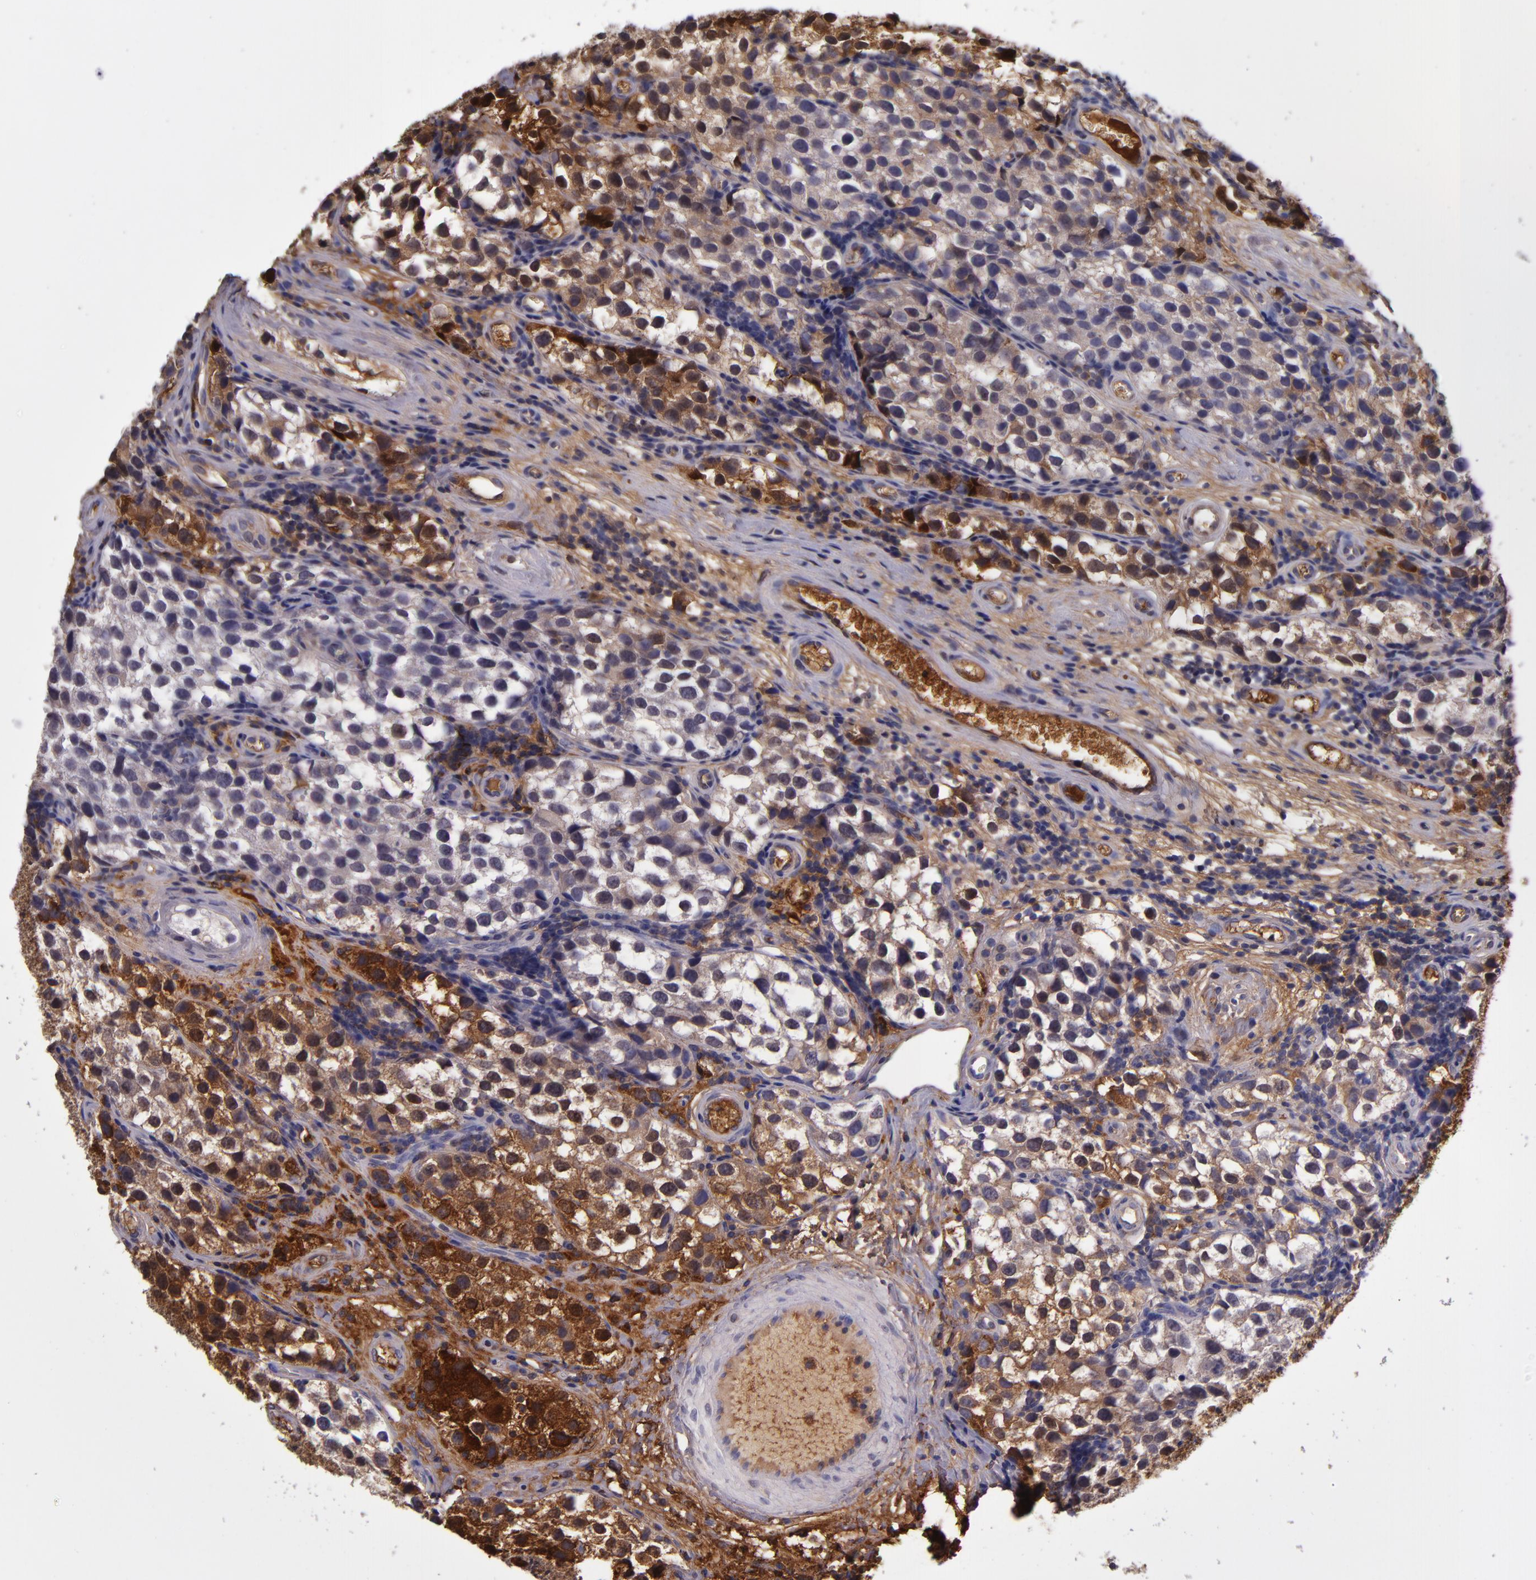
{"staining": {"intensity": "weak", "quantity": "<25%", "location": "cytoplasmic/membranous"}, "tissue": "testis cancer", "cell_type": "Tumor cells", "image_type": "cancer", "snomed": [{"axis": "morphology", "description": "Seminoma, NOS"}, {"axis": "topography", "description": "Testis"}], "caption": "An immunohistochemistry image of seminoma (testis) is shown. There is no staining in tumor cells of seminoma (testis).", "gene": "CLEC3B", "patient": {"sex": "male", "age": 39}}